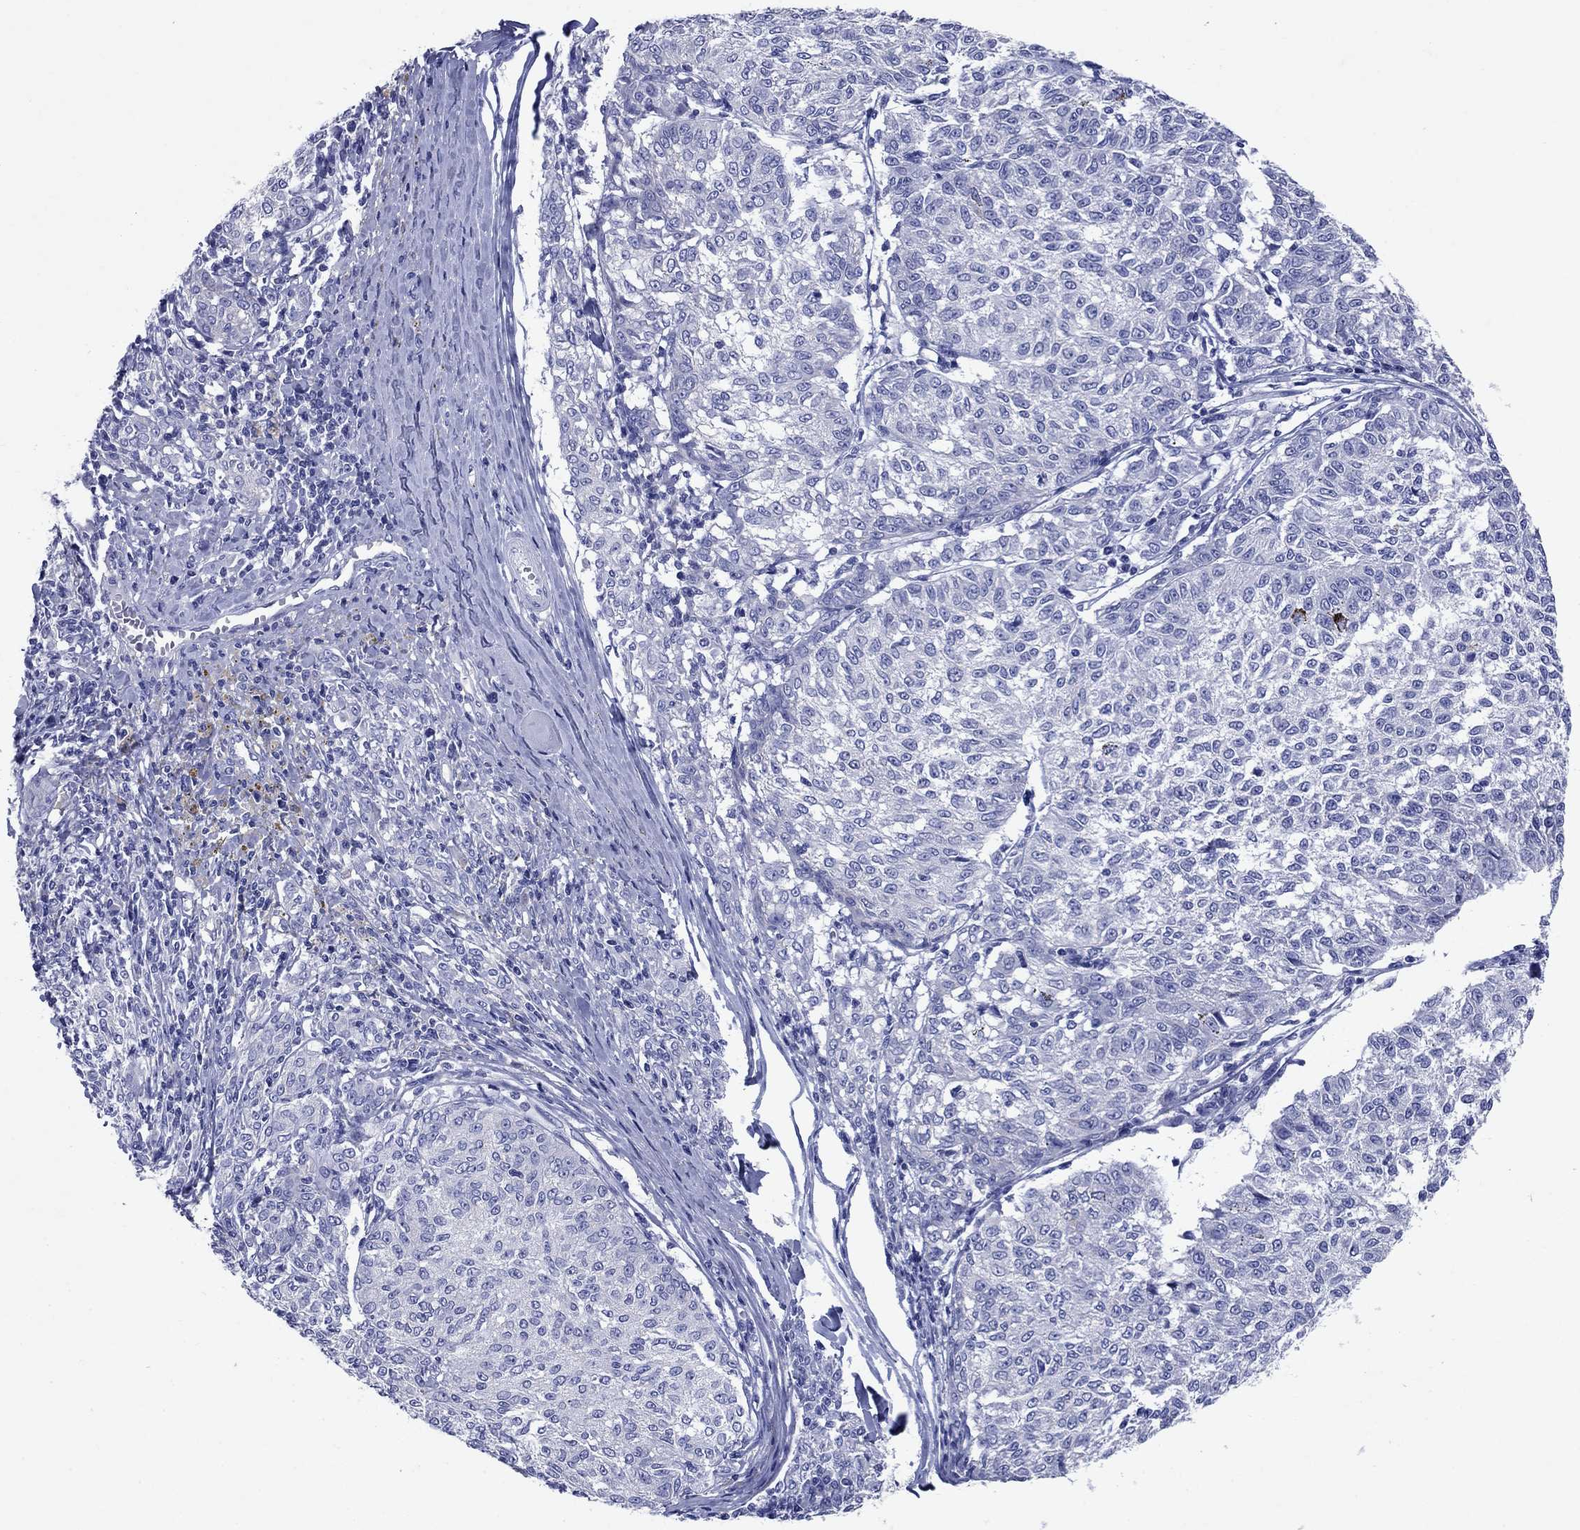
{"staining": {"intensity": "negative", "quantity": "none", "location": "none"}, "tissue": "melanoma", "cell_type": "Tumor cells", "image_type": "cancer", "snomed": [{"axis": "morphology", "description": "Malignant melanoma, NOS"}, {"axis": "topography", "description": "Skin"}], "caption": "Tumor cells show no significant positivity in melanoma.", "gene": "SULT2B1", "patient": {"sex": "female", "age": 72}}